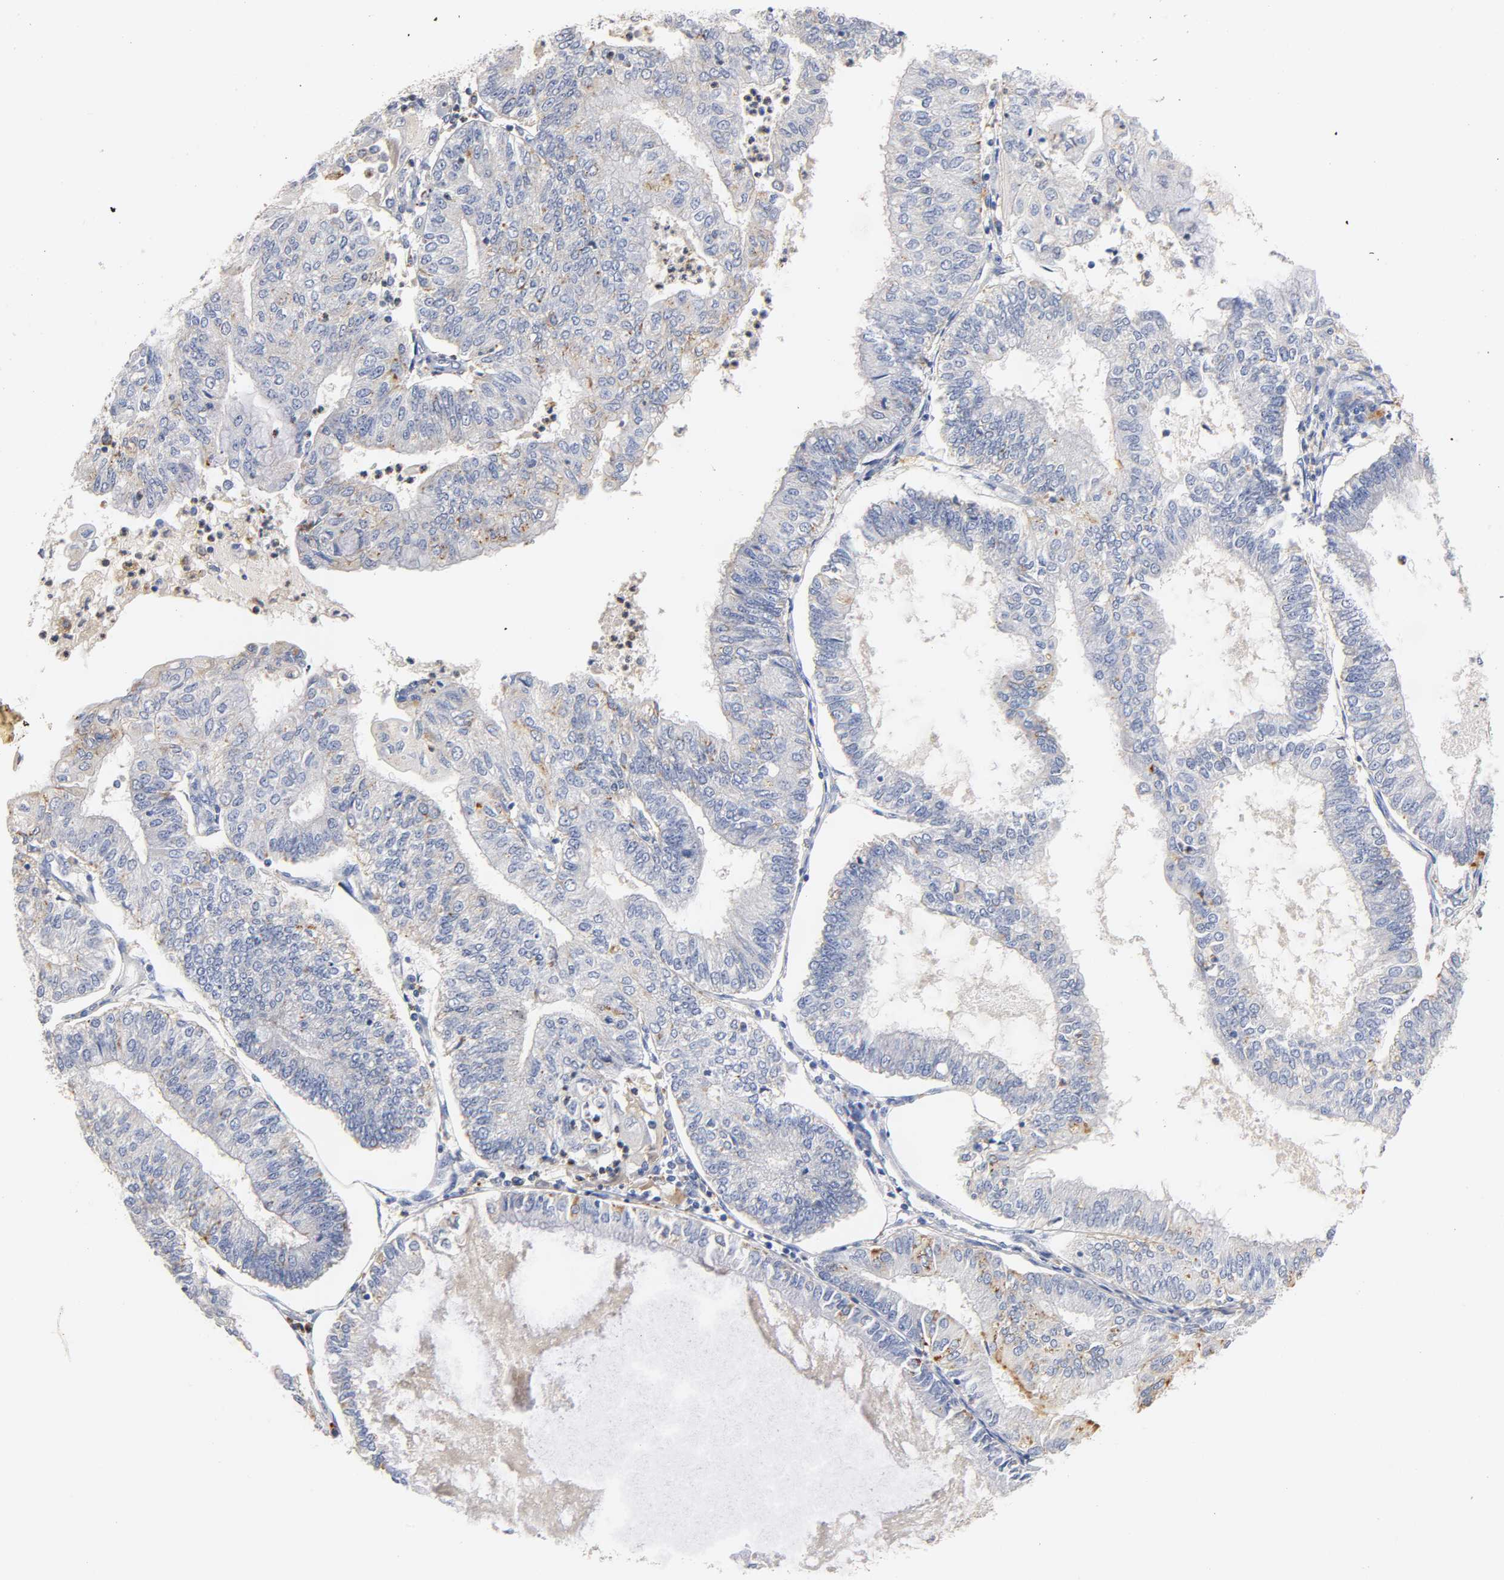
{"staining": {"intensity": "weak", "quantity": "<25%", "location": "cytoplasmic/membranous"}, "tissue": "endometrial cancer", "cell_type": "Tumor cells", "image_type": "cancer", "snomed": [{"axis": "morphology", "description": "Adenocarcinoma, NOS"}, {"axis": "topography", "description": "Endometrium"}], "caption": "Protein analysis of endometrial cancer (adenocarcinoma) shows no significant staining in tumor cells.", "gene": "SEMA5A", "patient": {"sex": "female", "age": 59}}